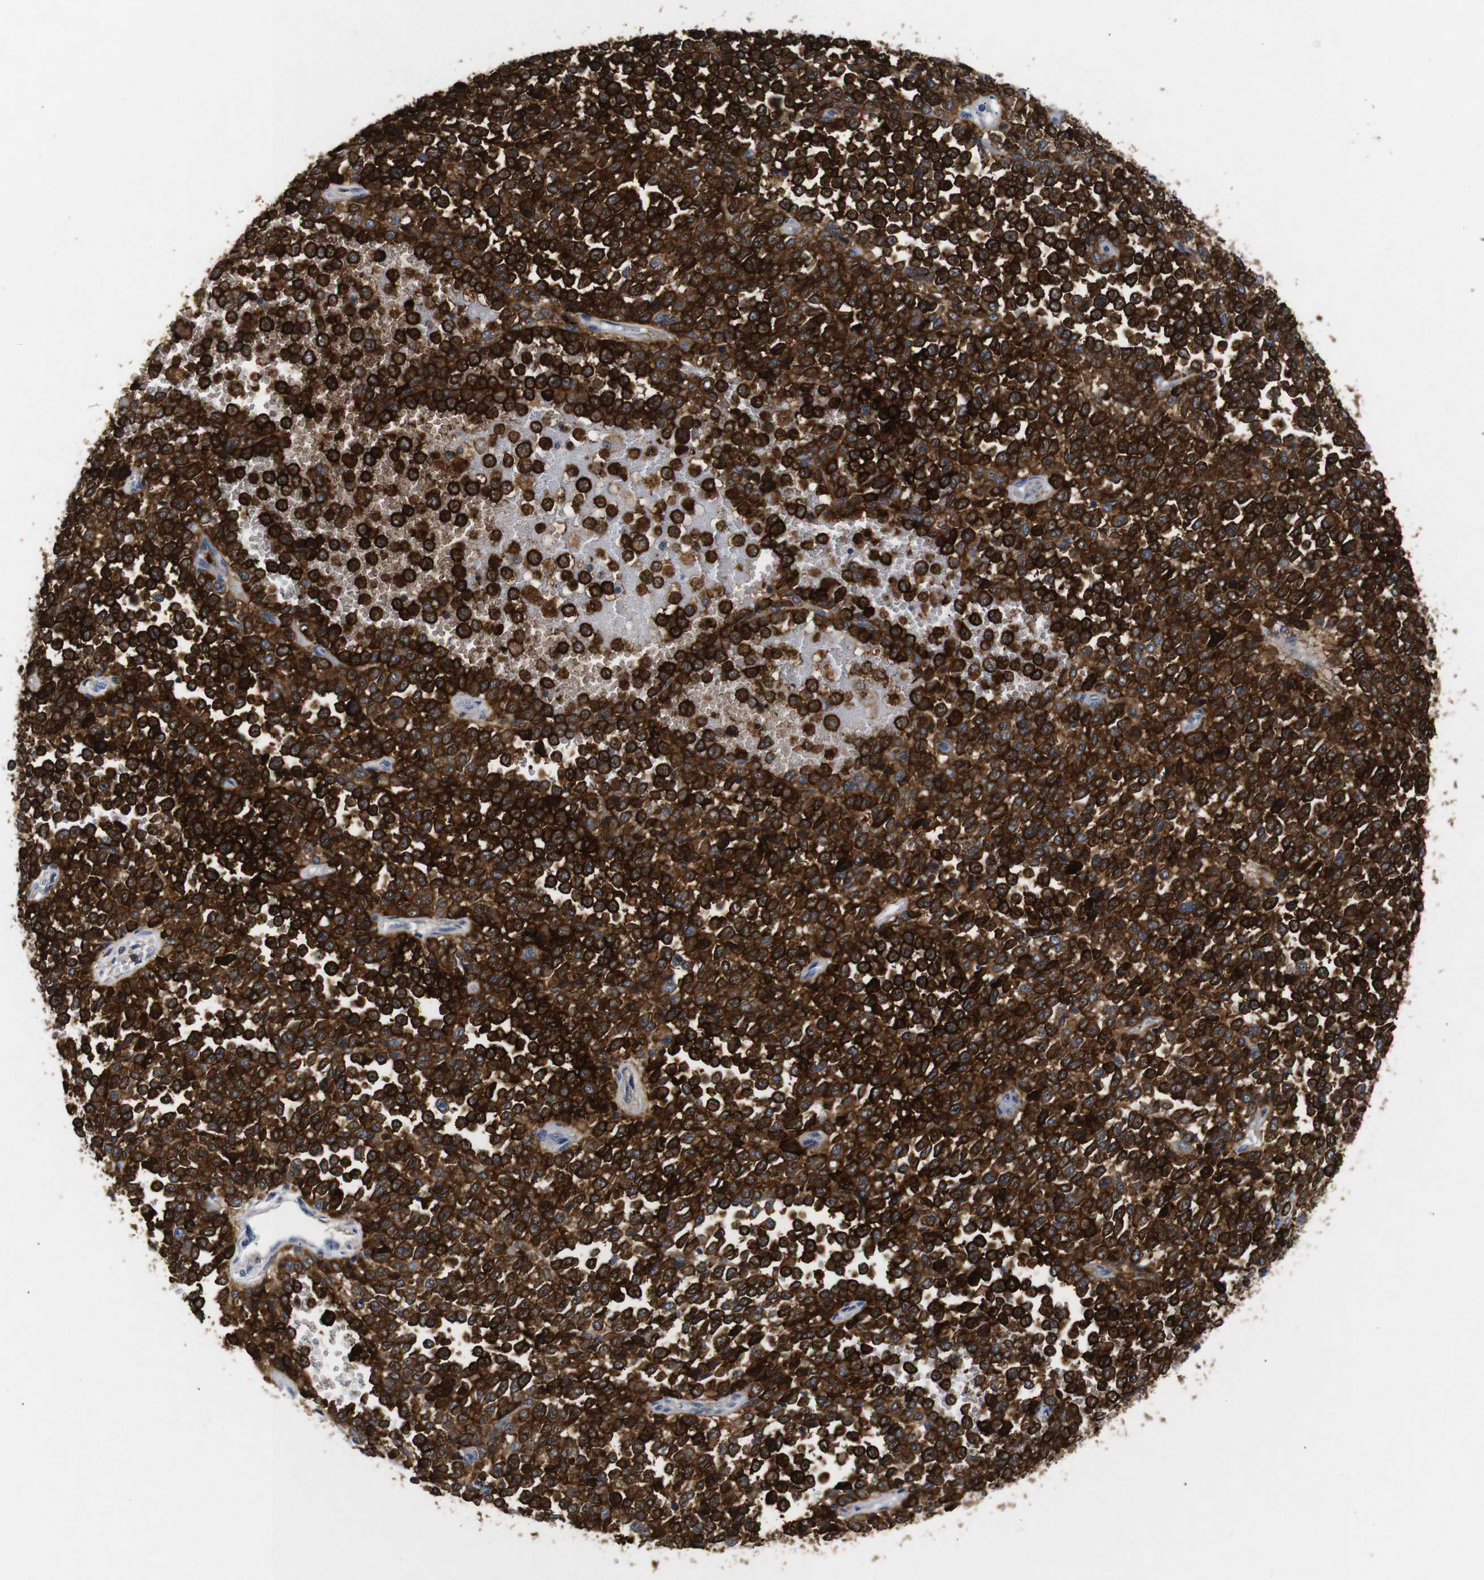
{"staining": {"intensity": "strong", "quantity": ">75%", "location": "cytoplasmic/membranous"}, "tissue": "melanoma", "cell_type": "Tumor cells", "image_type": "cancer", "snomed": [{"axis": "morphology", "description": "Malignant melanoma, Metastatic site"}, {"axis": "topography", "description": "Pancreas"}], "caption": "Melanoma stained with a protein marker exhibits strong staining in tumor cells.", "gene": "SDCBP", "patient": {"sex": "female", "age": 30}}